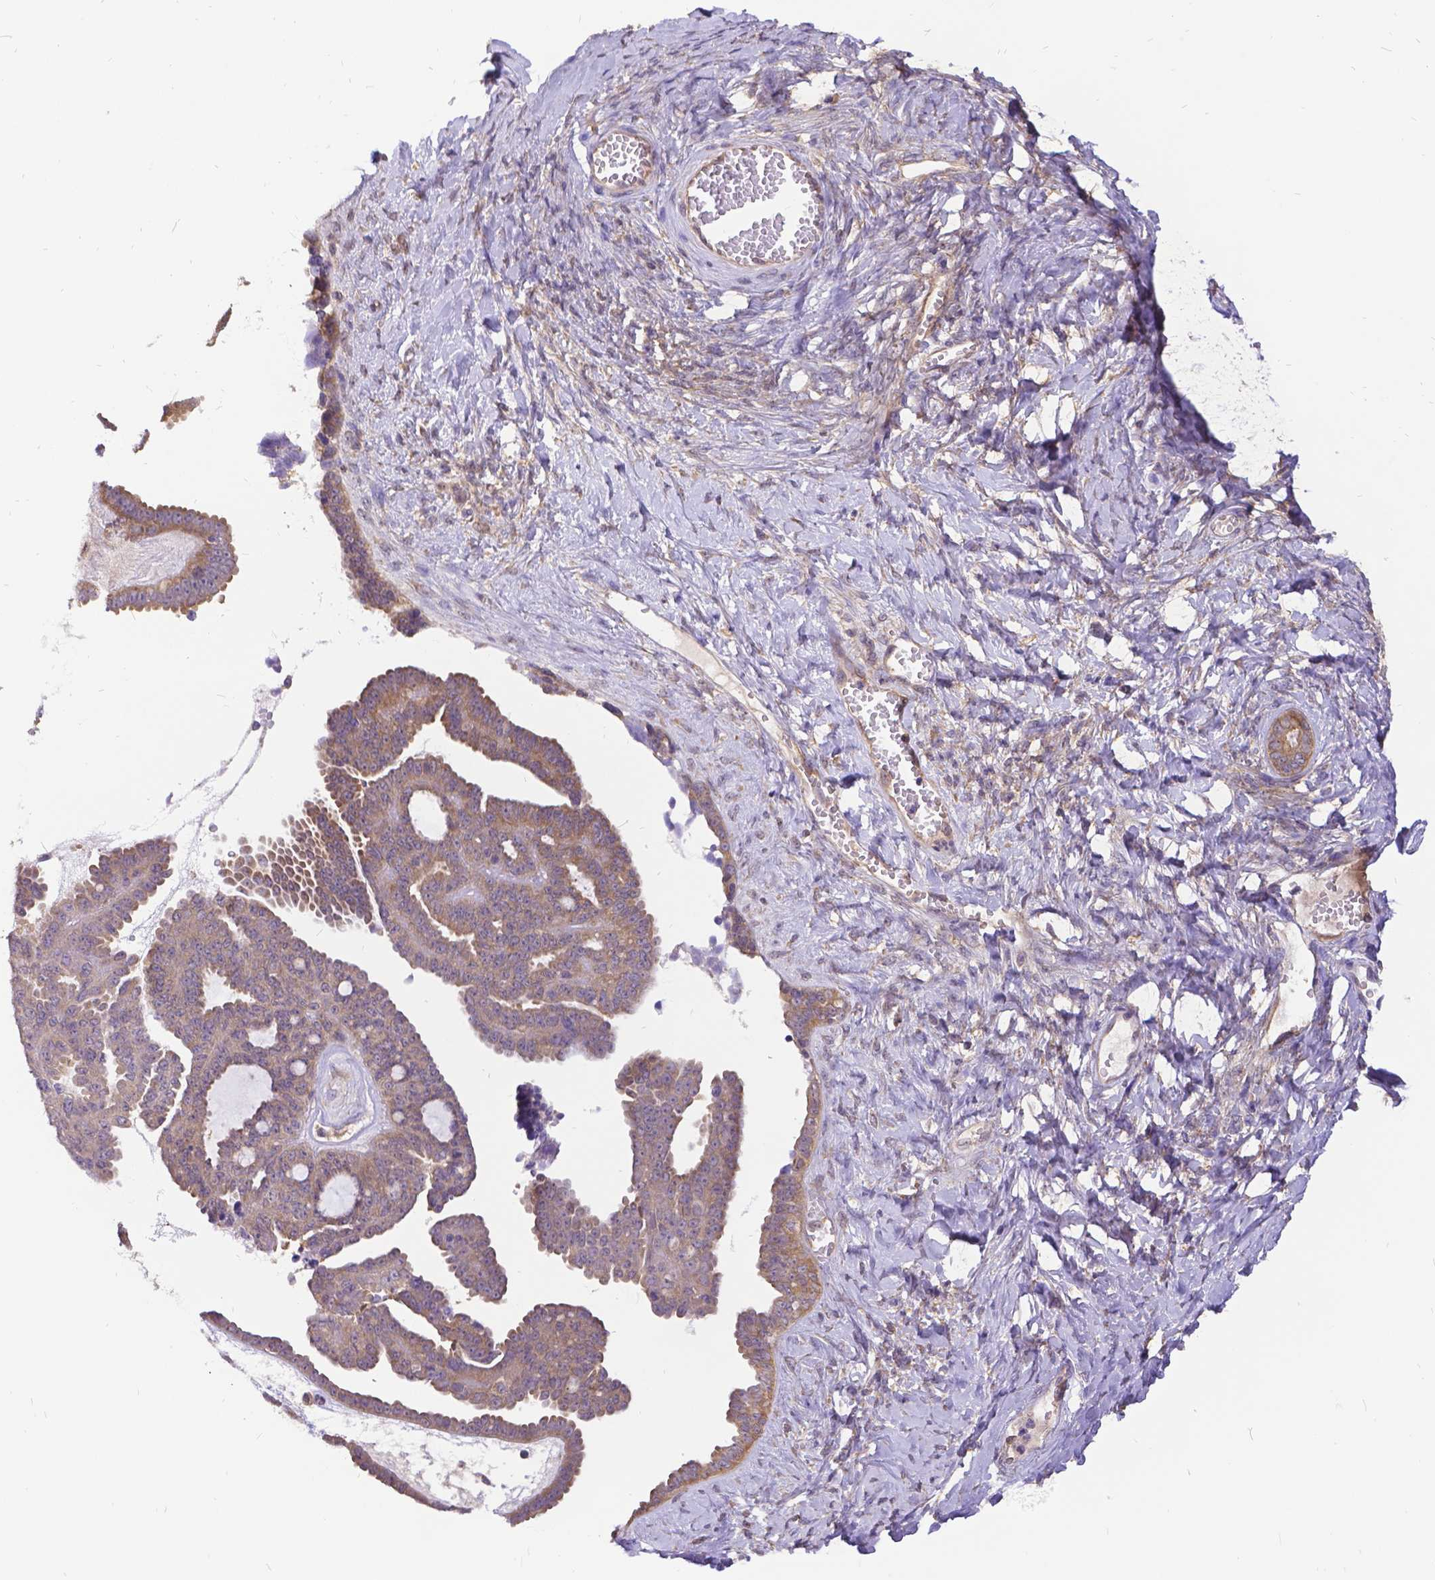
{"staining": {"intensity": "moderate", "quantity": "25%-75%", "location": "cytoplasmic/membranous"}, "tissue": "ovarian cancer", "cell_type": "Tumor cells", "image_type": "cancer", "snomed": [{"axis": "morphology", "description": "Cystadenocarcinoma, serous, NOS"}, {"axis": "topography", "description": "Ovary"}], "caption": "A photomicrograph of serous cystadenocarcinoma (ovarian) stained for a protein shows moderate cytoplasmic/membranous brown staining in tumor cells.", "gene": "DENND6A", "patient": {"sex": "female", "age": 71}}